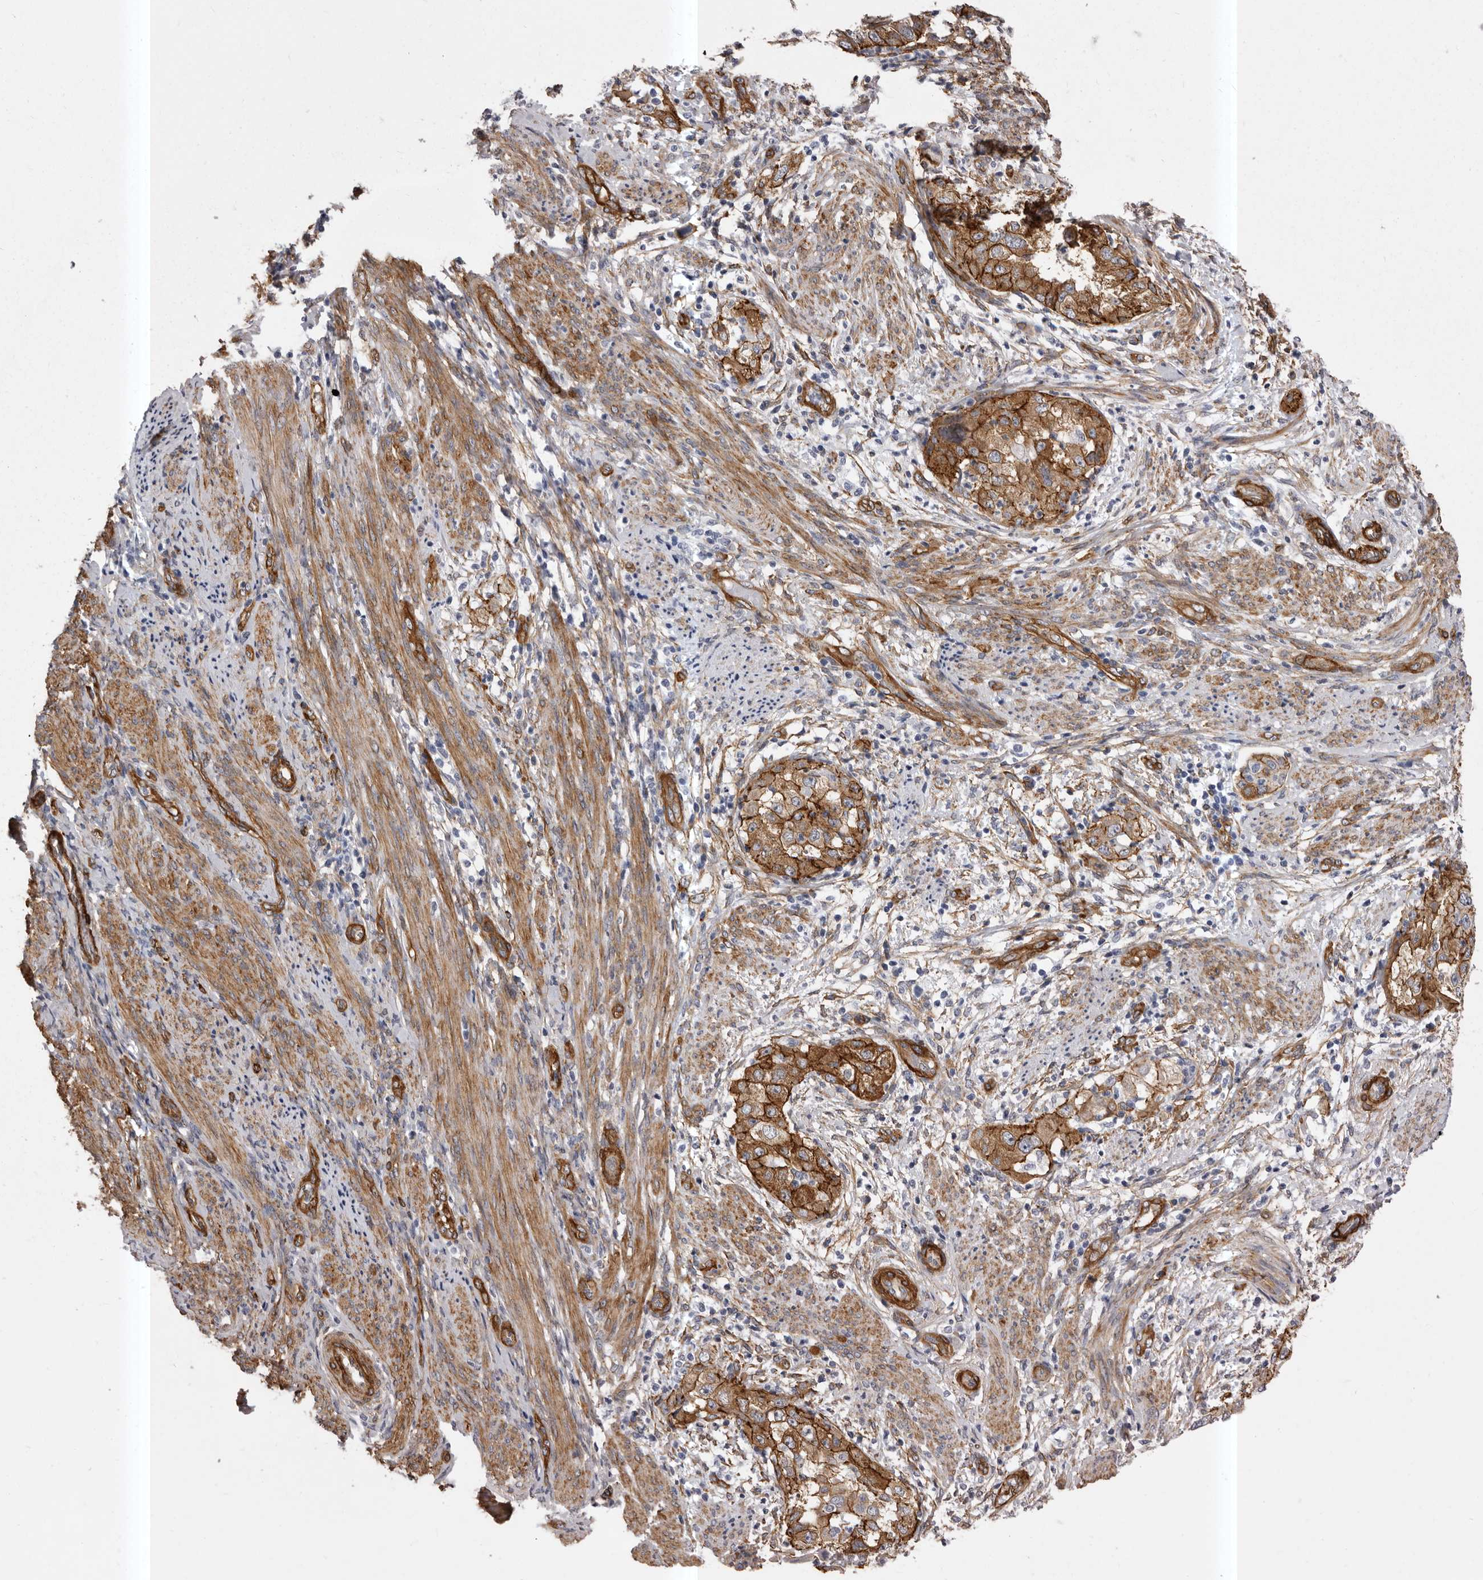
{"staining": {"intensity": "moderate", "quantity": ">75%", "location": "cytoplasmic/membranous"}, "tissue": "endometrial cancer", "cell_type": "Tumor cells", "image_type": "cancer", "snomed": [{"axis": "morphology", "description": "Adenocarcinoma, NOS"}, {"axis": "topography", "description": "Endometrium"}], "caption": "This is an image of IHC staining of adenocarcinoma (endometrial), which shows moderate positivity in the cytoplasmic/membranous of tumor cells.", "gene": "ENAH", "patient": {"sex": "female", "age": 85}}